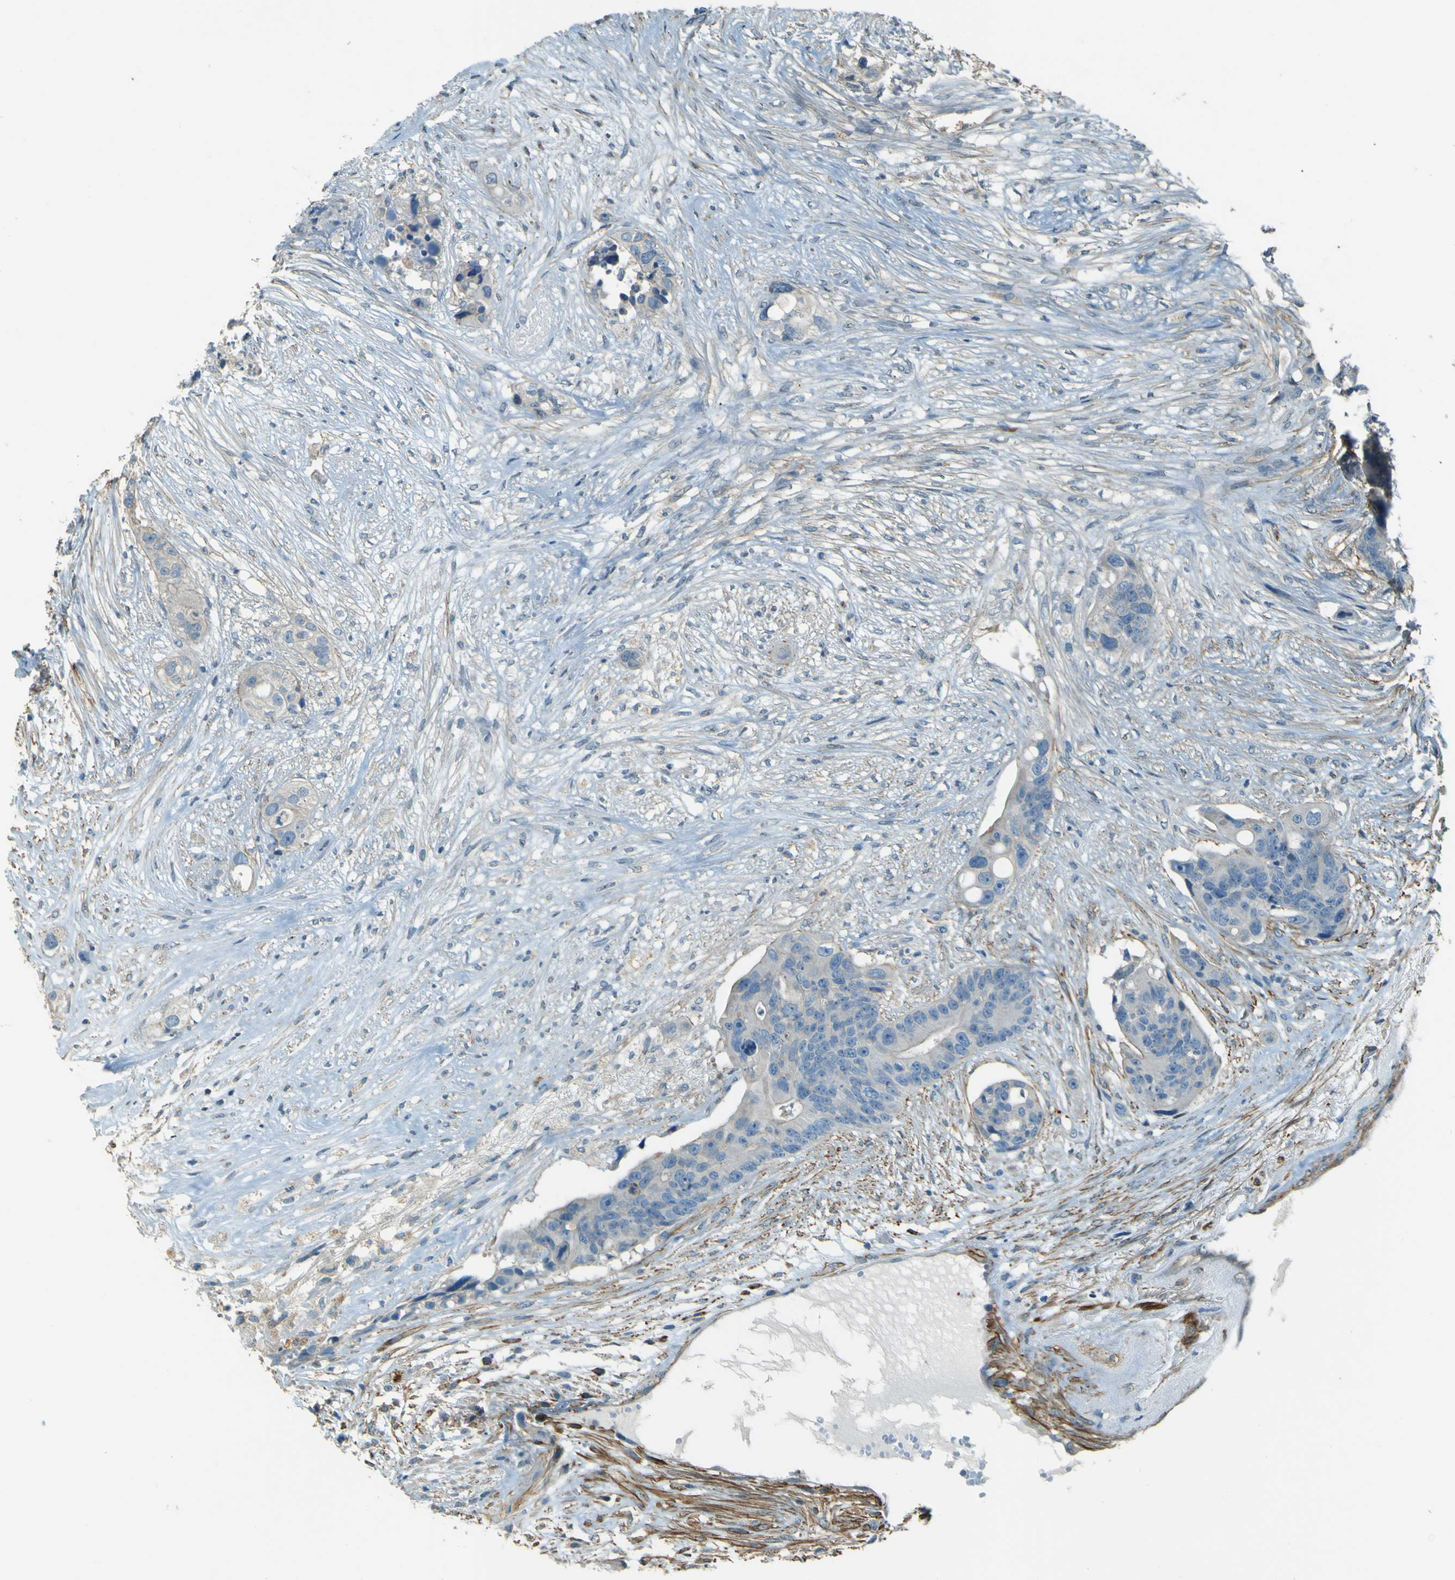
{"staining": {"intensity": "negative", "quantity": "none", "location": "none"}, "tissue": "colorectal cancer", "cell_type": "Tumor cells", "image_type": "cancer", "snomed": [{"axis": "morphology", "description": "Adenocarcinoma, NOS"}, {"axis": "topography", "description": "Colon"}], "caption": "Immunohistochemical staining of colorectal adenocarcinoma exhibits no significant staining in tumor cells.", "gene": "NEXN", "patient": {"sex": "female", "age": 57}}